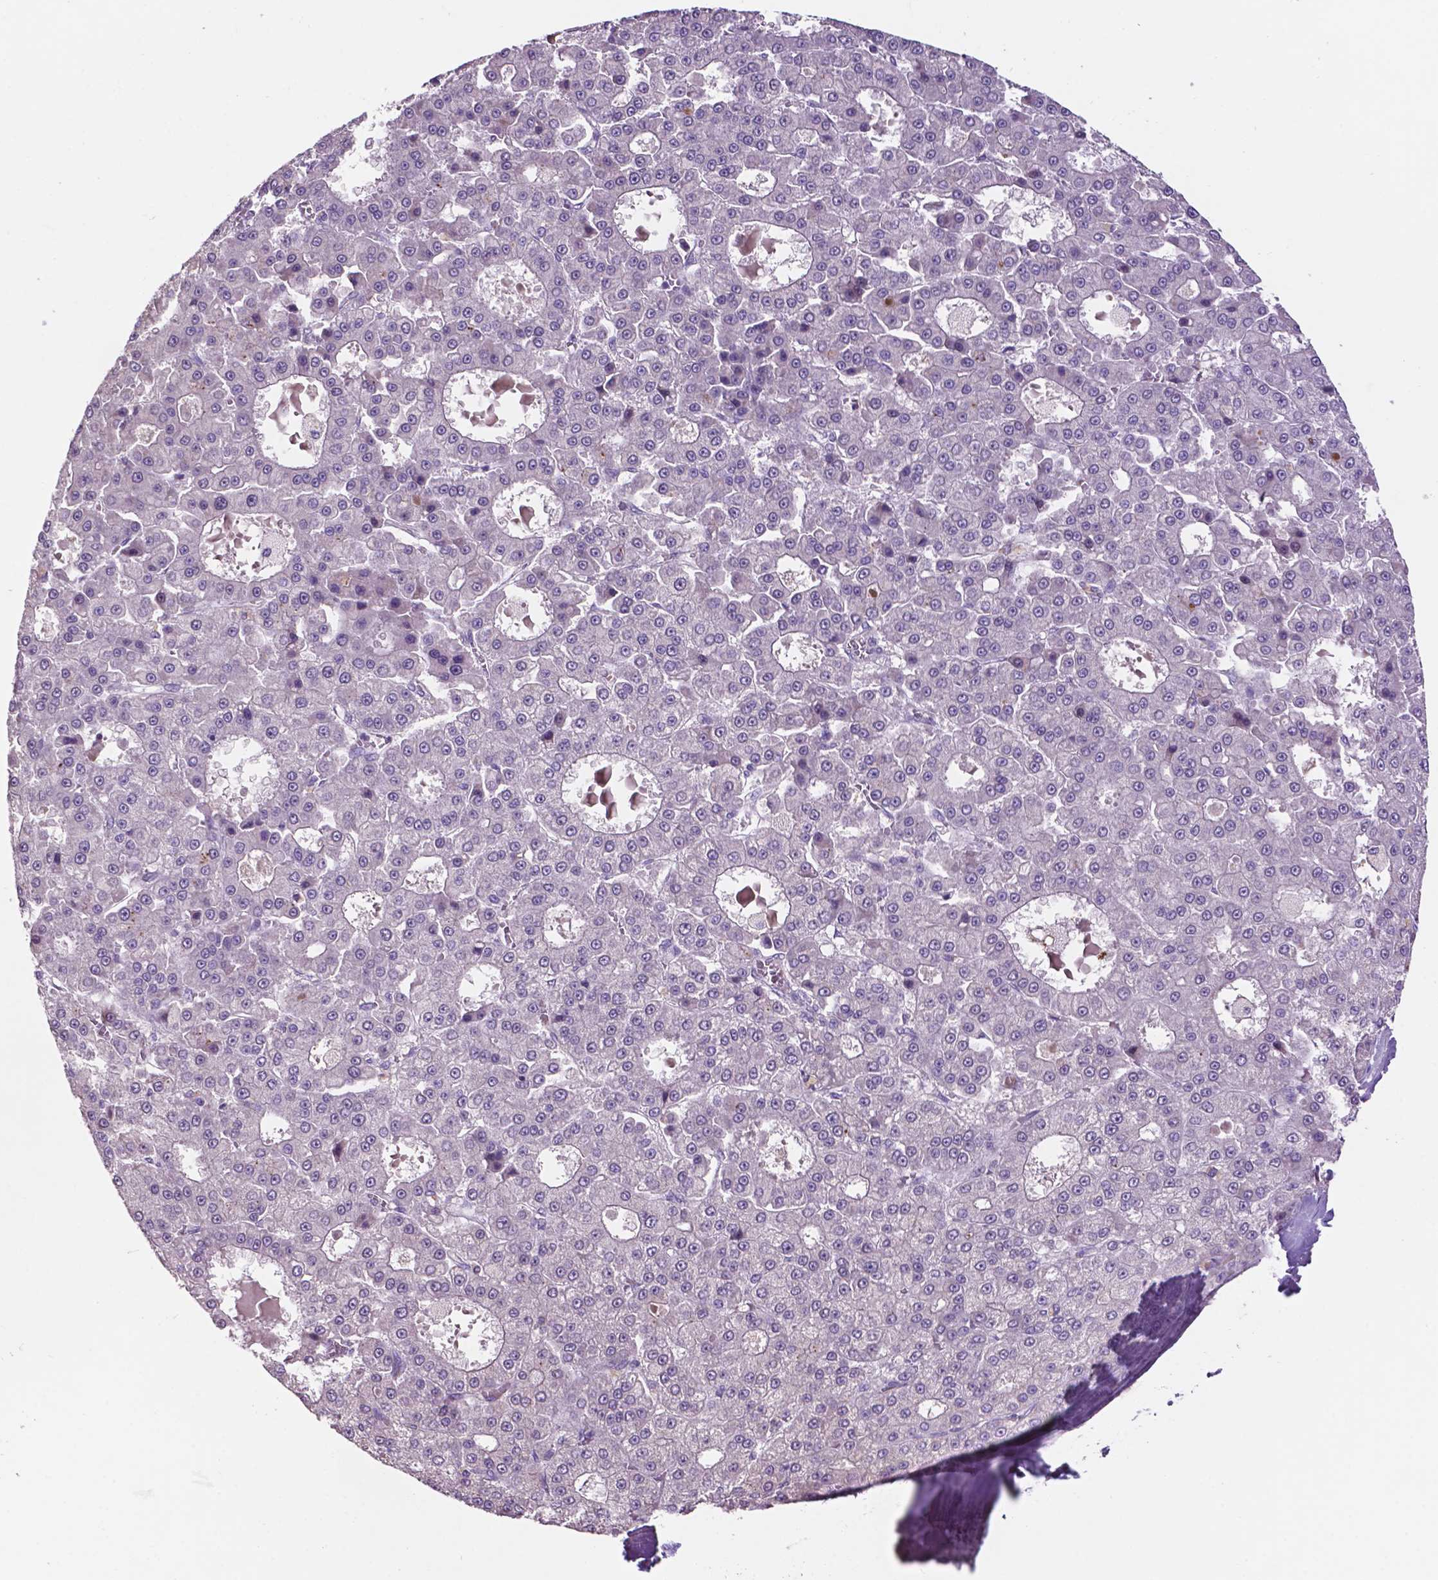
{"staining": {"intensity": "negative", "quantity": "none", "location": "none"}, "tissue": "liver cancer", "cell_type": "Tumor cells", "image_type": "cancer", "snomed": [{"axis": "morphology", "description": "Carcinoma, Hepatocellular, NOS"}, {"axis": "topography", "description": "Liver"}], "caption": "This histopathology image is of hepatocellular carcinoma (liver) stained with immunohistochemistry (IHC) to label a protein in brown with the nuclei are counter-stained blue. There is no expression in tumor cells.", "gene": "PLSCR1", "patient": {"sex": "male", "age": 70}}